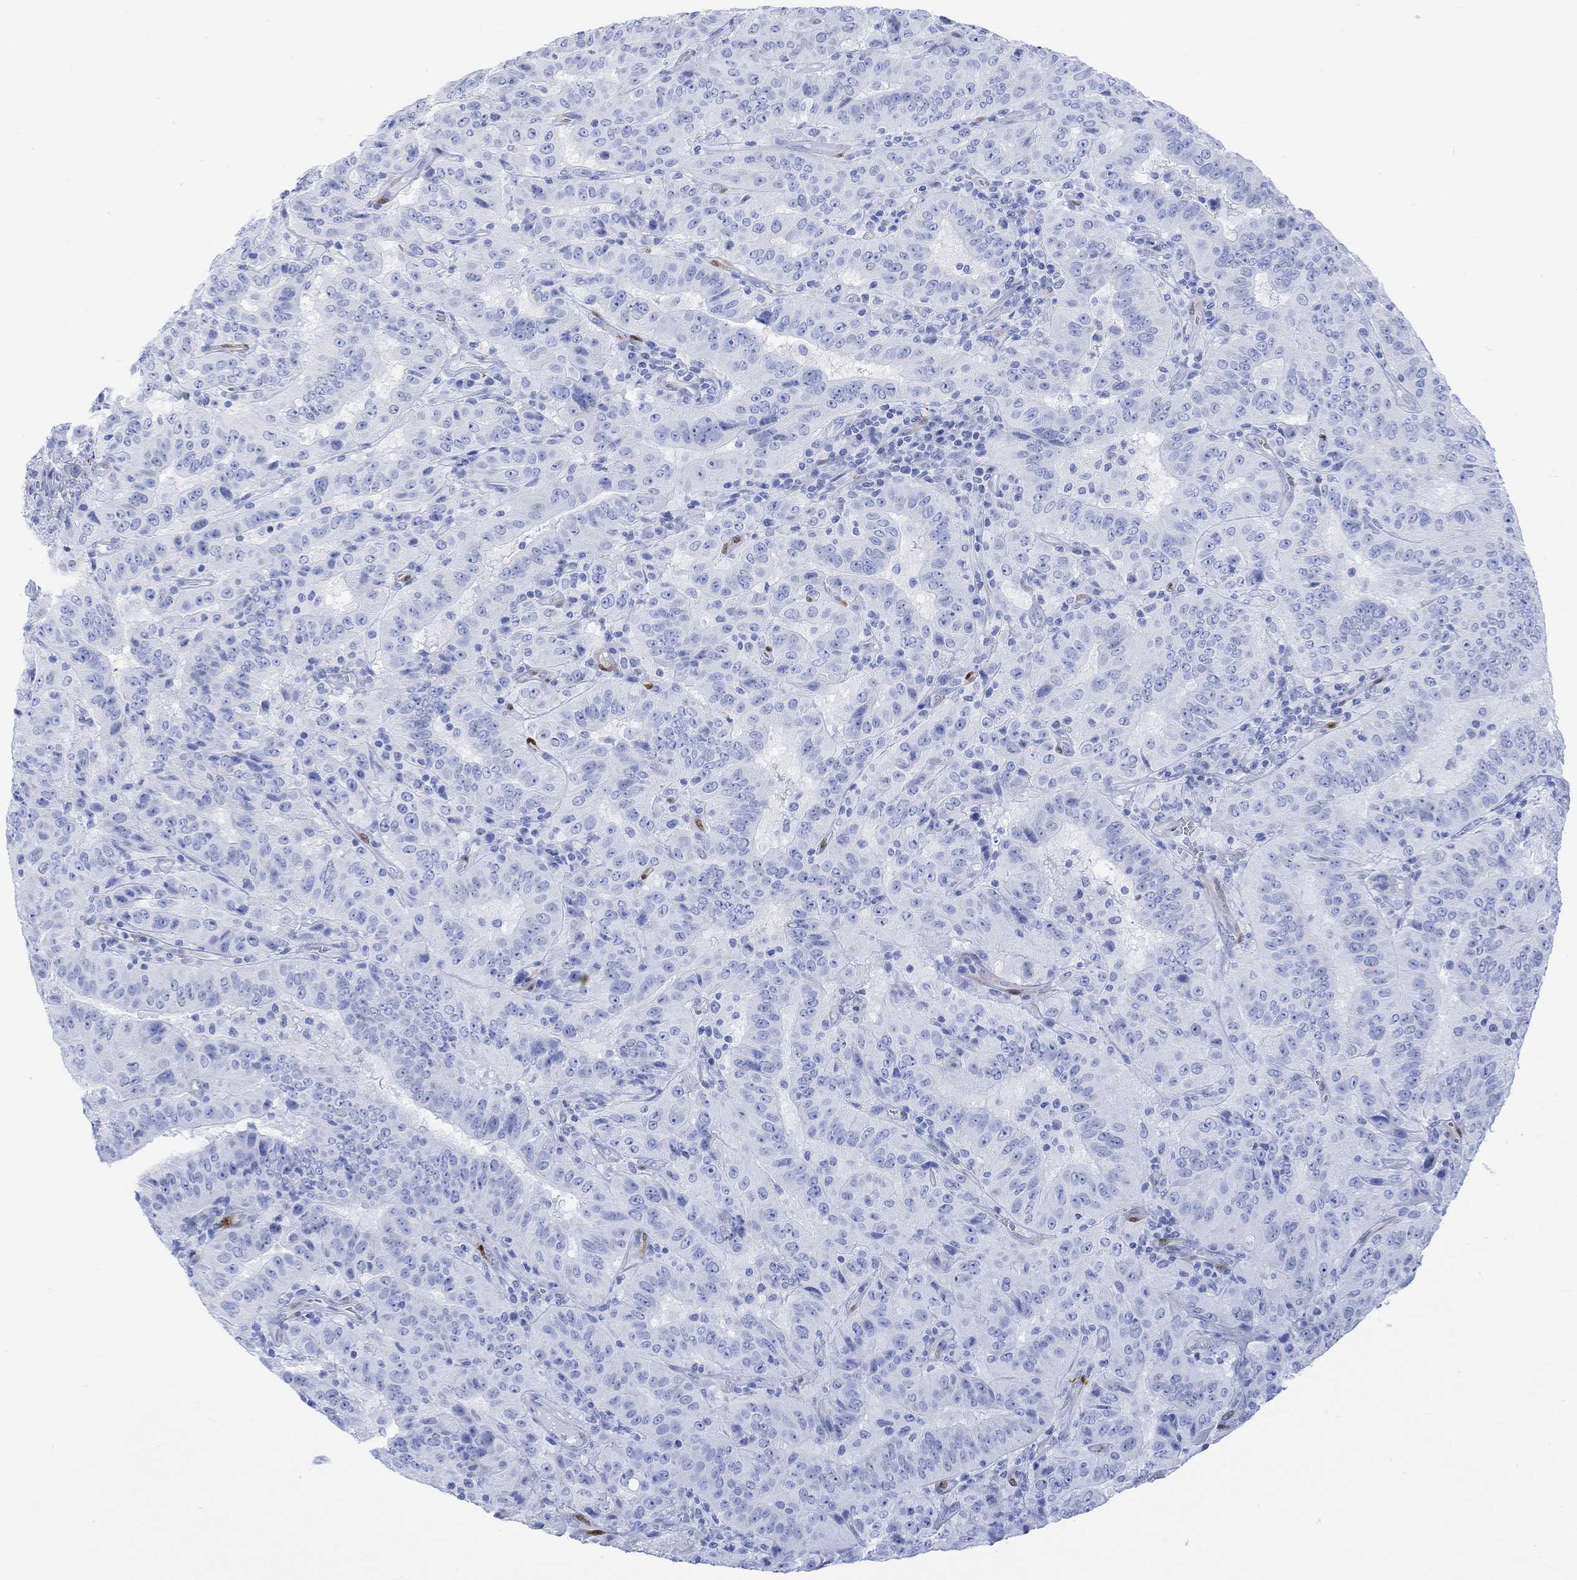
{"staining": {"intensity": "negative", "quantity": "none", "location": "none"}, "tissue": "pancreatic cancer", "cell_type": "Tumor cells", "image_type": "cancer", "snomed": [{"axis": "morphology", "description": "Adenocarcinoma, NOS"}, {"axis": "topography", "description": "Pancreas"}], "caption": "There is no significant positivity in tumor cells of adenocarcinoma (pancreatic).", "gene": "TPPP3", "patient": {"sex": "male", "age": 63}}